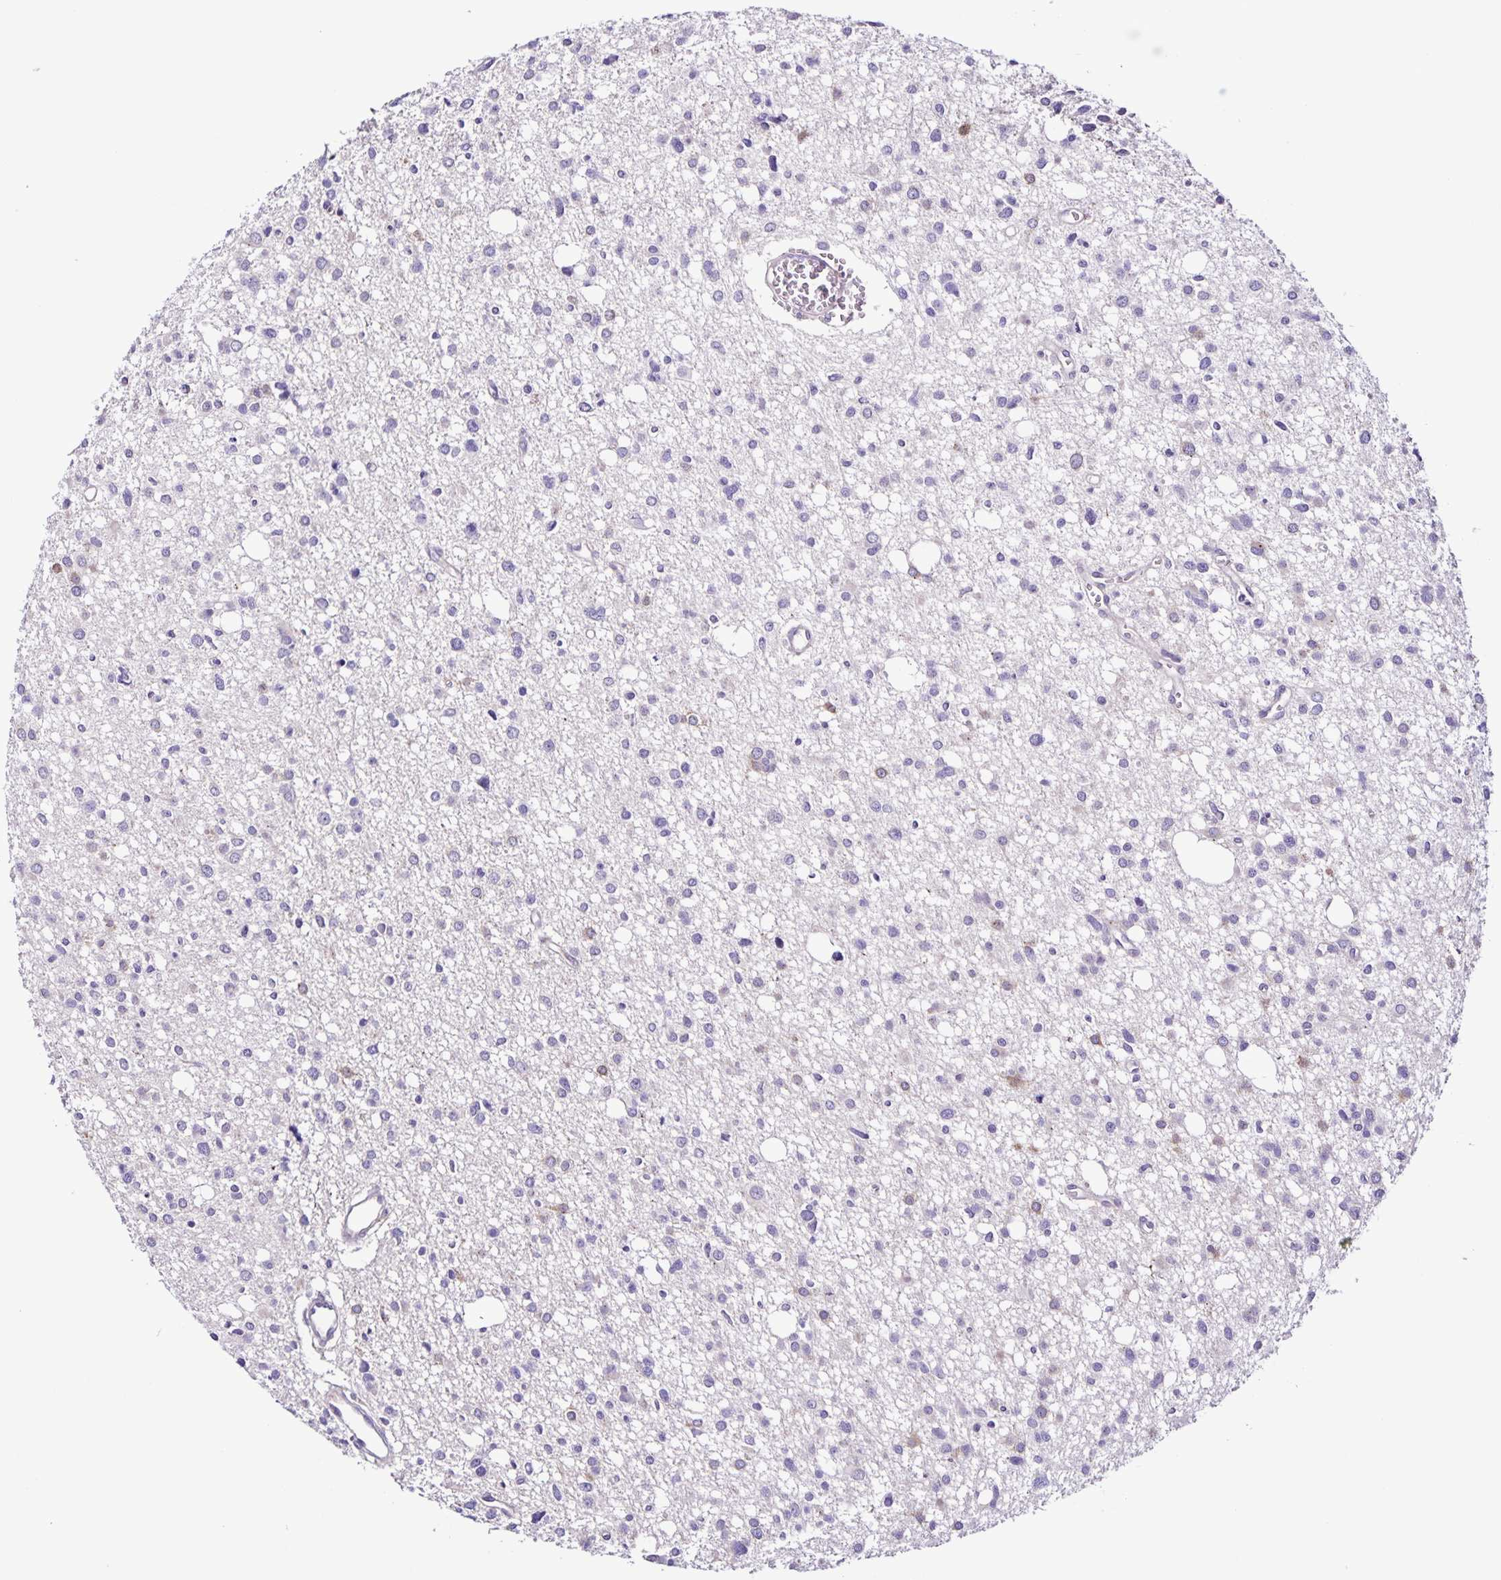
{"staining": {"intensity": "negative", "quantity": "none", "location": "none"}, "tissue": "glioma", "cell_type": "Tumor cells", "image_type": "cancer", "snomed": [{"axis": "morphology", "description": "Glioma, malignant, High grade"}, {"axis": "topography", "description": "Brain"}], "caption": "Tumor cells show no significant protein staining in glioma. Nuclei are stained in blue.", "gene": "OSBPL5", "patient": {"sex": "male", "age": 23}}